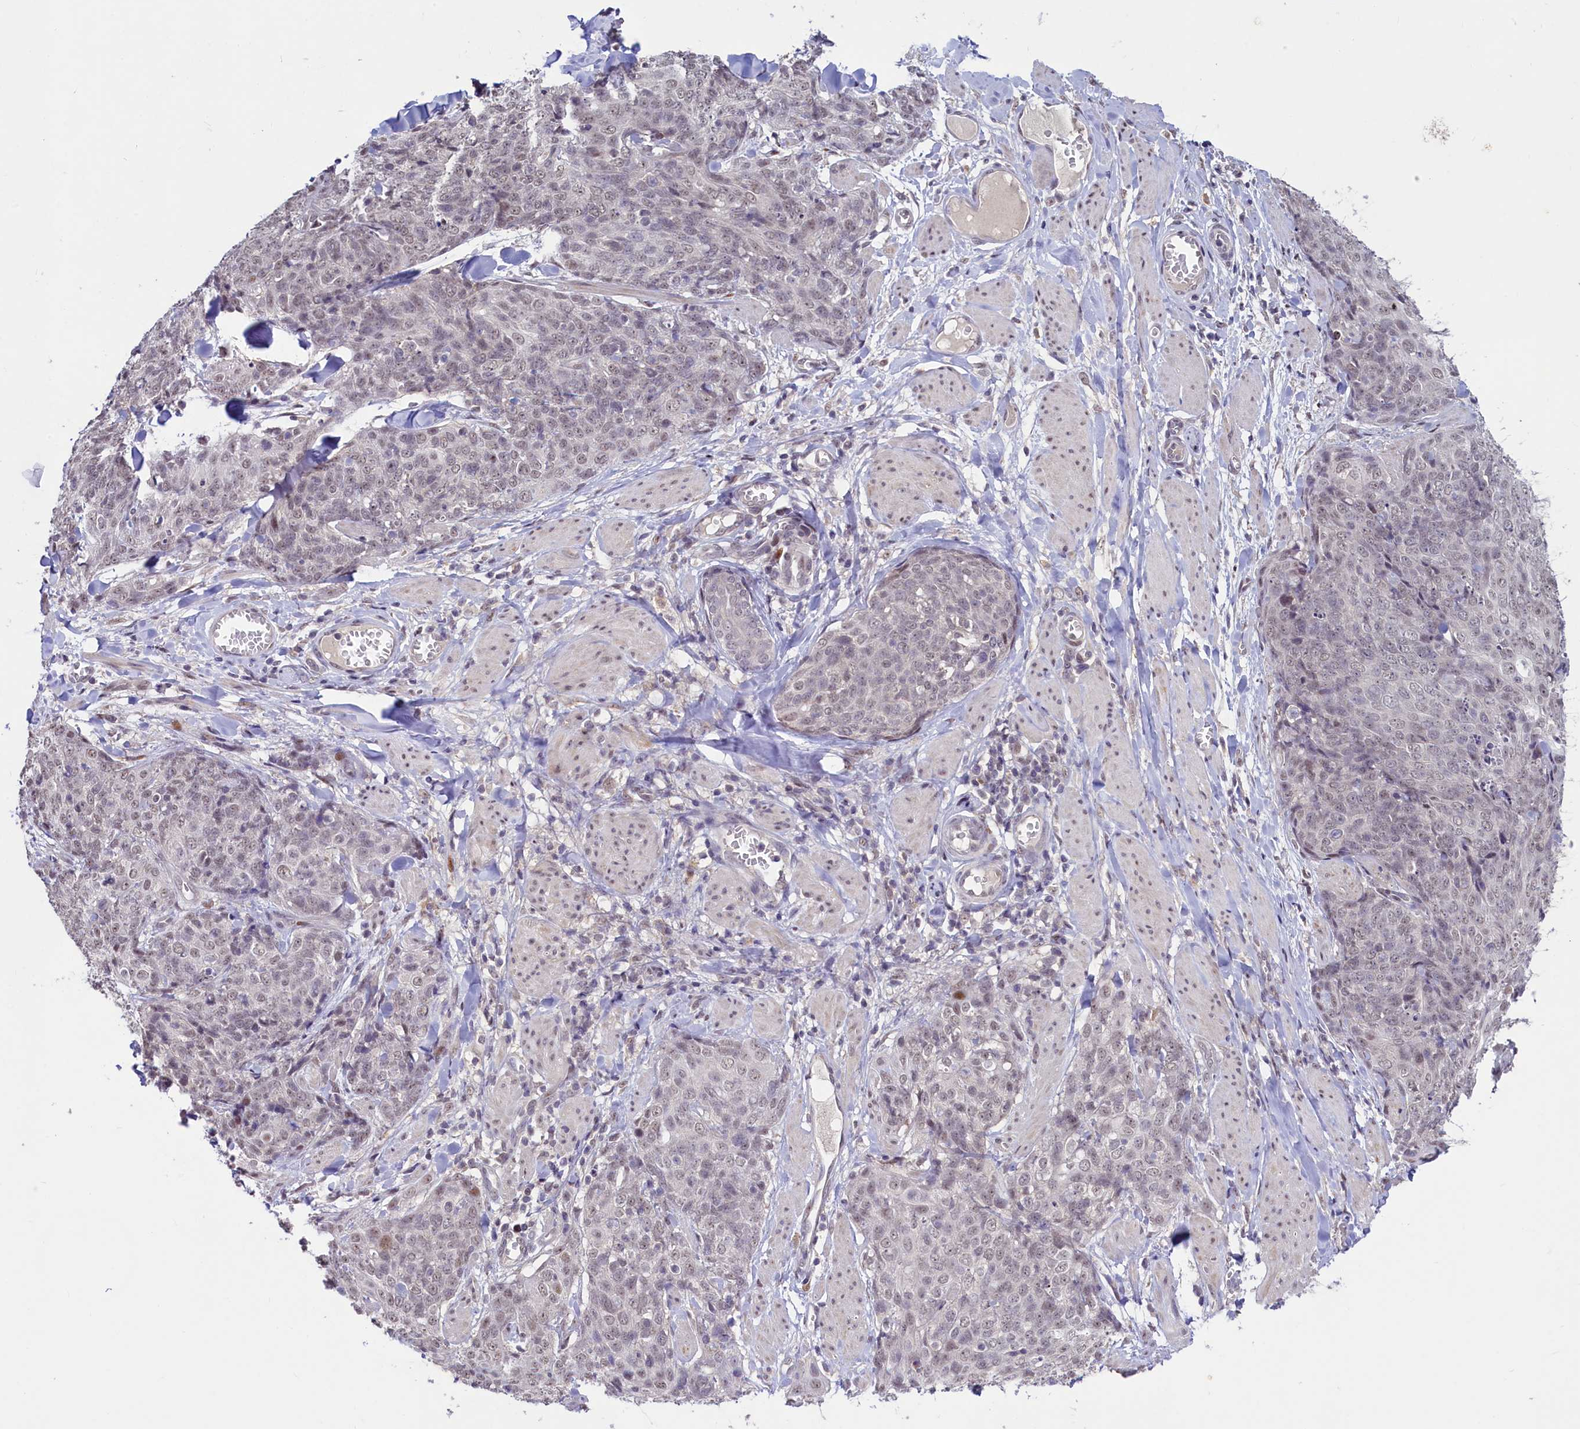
{"staining": {"intensity": "weak", "quantity": "25%-75%", "location": "nuclear"}, "tissue": "skin cancer", "cell_type": "Tumor cells", "image_type": "cancer", "snomed": [{"axis": "morphology", "description": "Squamous cell carcinoma, NOS"}, {"axis": "topography", "description": "Skin"}, {"axis": "topography", "description": "Vulva"}], "caption": "This micrograph exhibits immunohistochemistry staining of human skin squamous cell carcinoma, with low weak nuclear expression in approximately 25%-75% of tumor cells.", "gene": "ANKS3", "patient": {"sex": "female", "age": 85}}